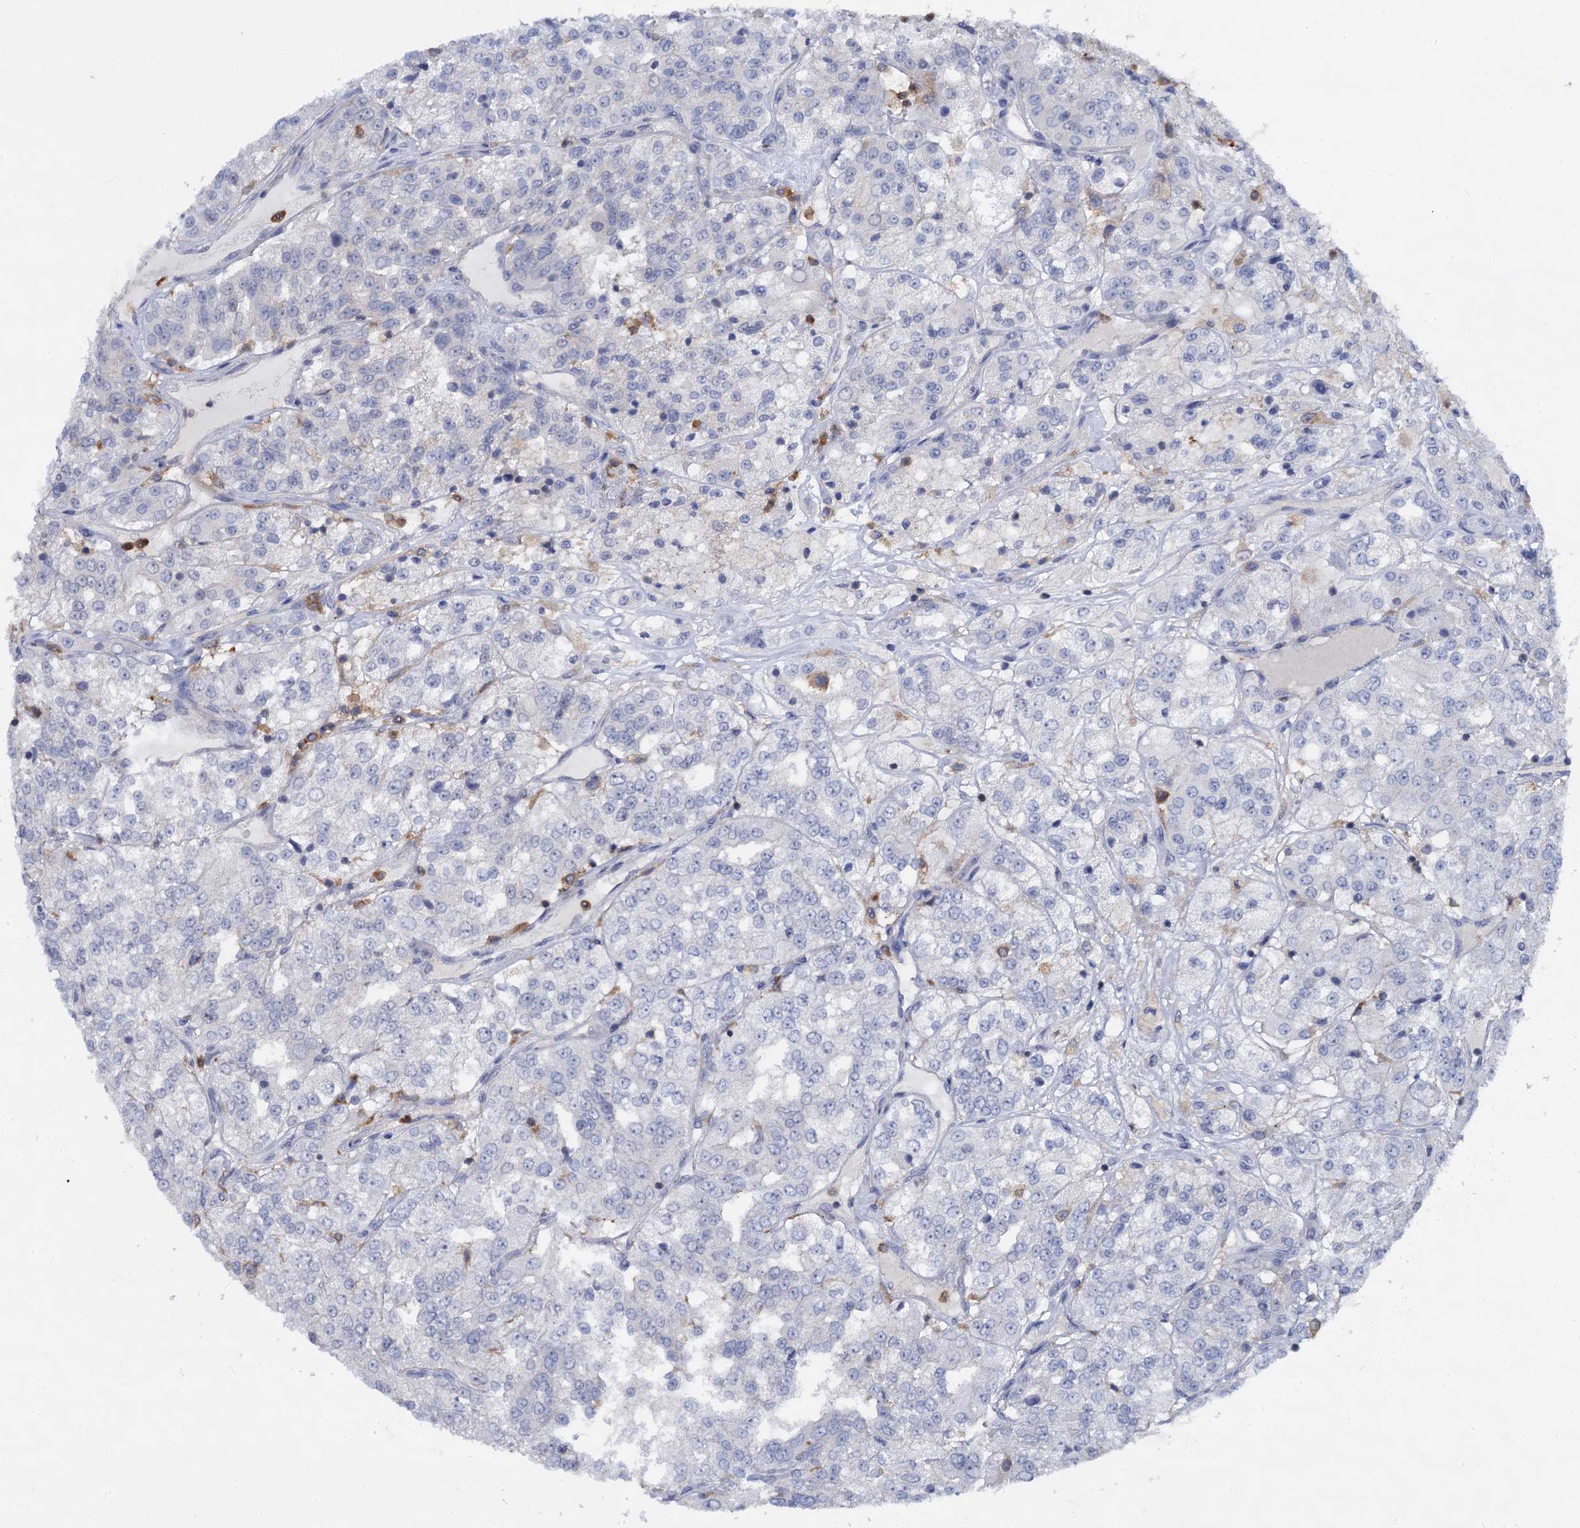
{"staining": {"intensity": "negative", "quantity": "none", "location": "none"}, "tissue": "renal cancer", "cell_type": "Tumor cells", "image_type": "cancer", "snomed": [{"axis": "morphology", "description": "Adenocarcinoma, NOS"}, {"axis": "topography", "description": "Kidney"}], "caption": "The photomicrograph shows no staining of tumor cells in renal adenocarcinoma.", "gene": "RHOG", "patient": {"sex": "female", "age": 63}}